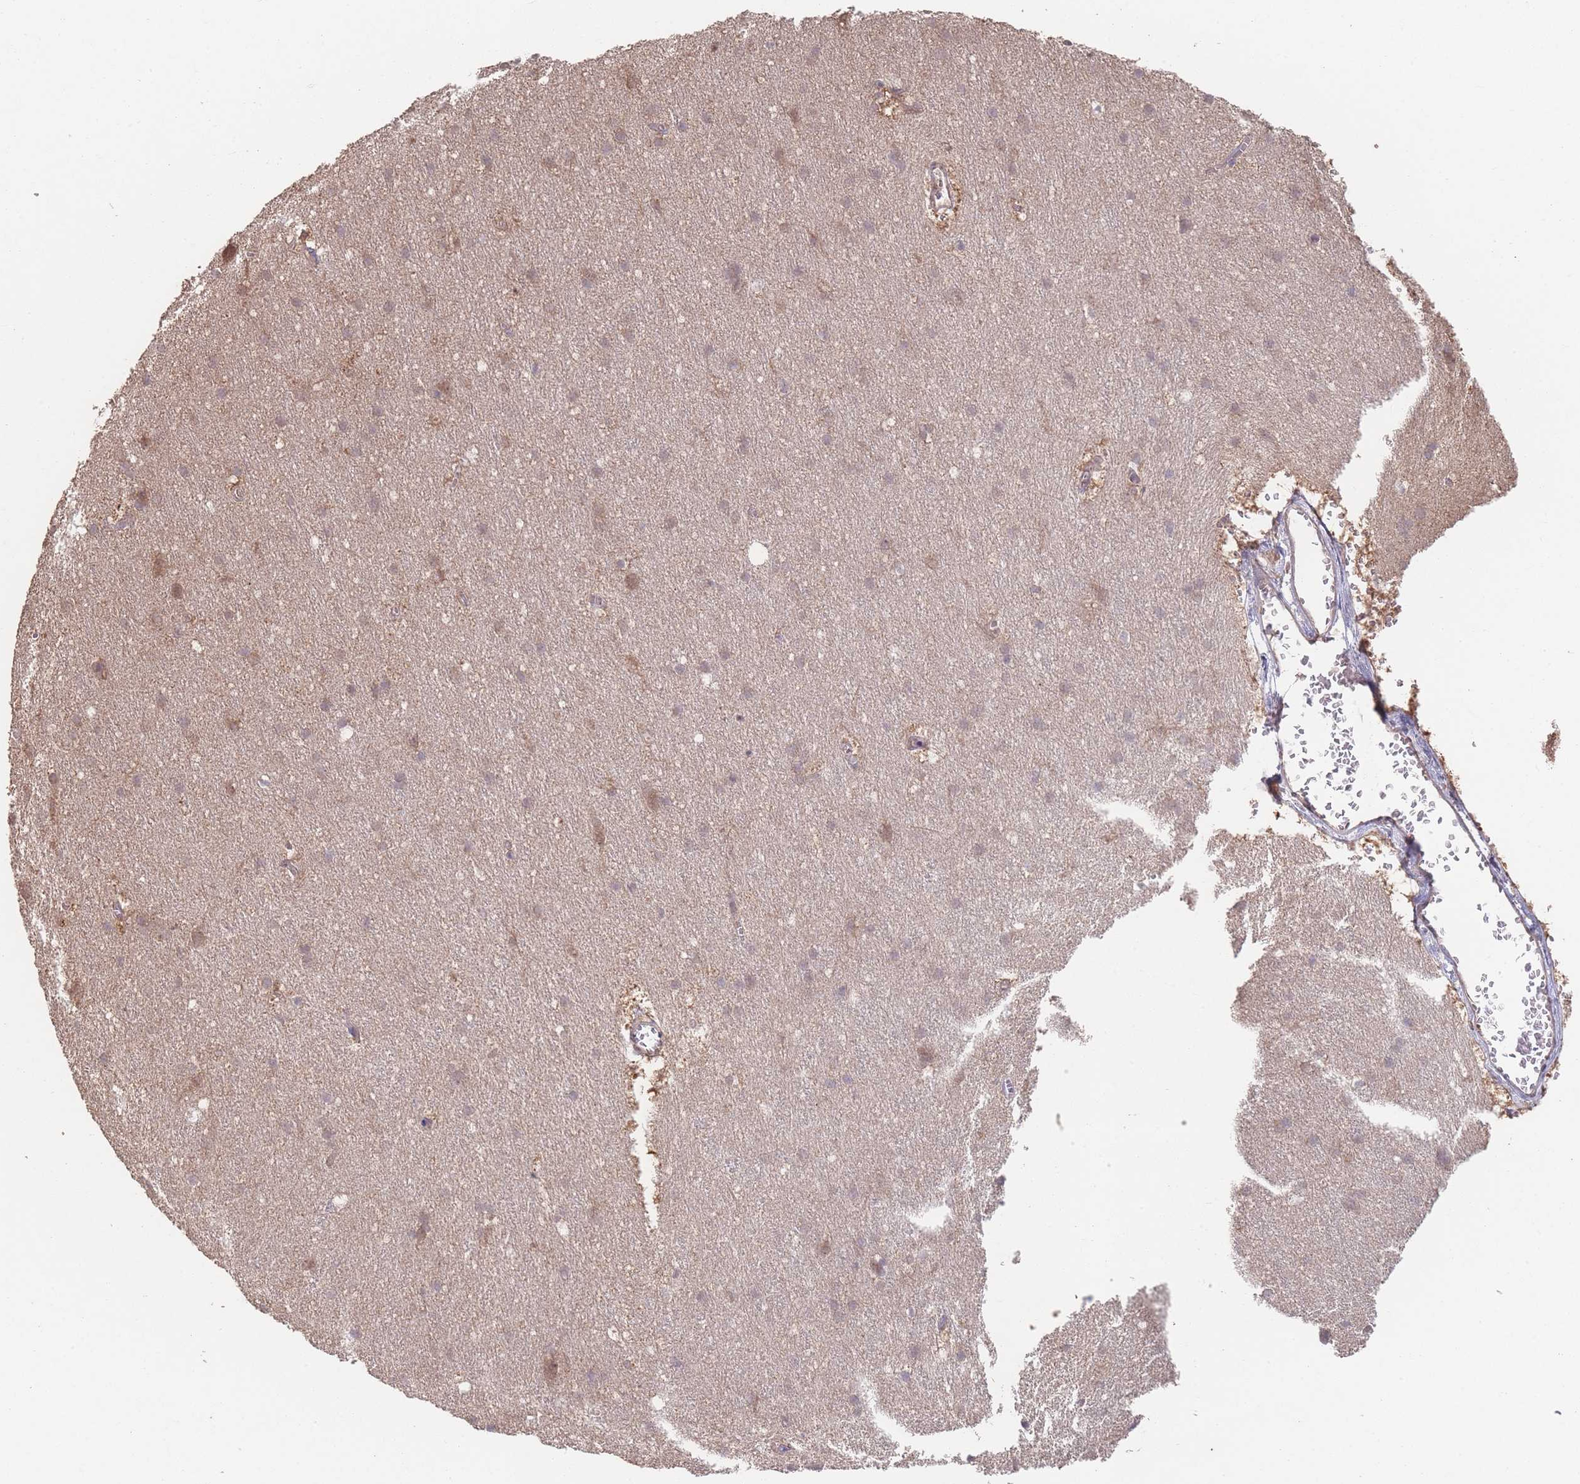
{"staining": {"intensity": "weak", "quantity": ">75%", "location": "cytoplasmic/membranous"}, "tissue": "cerebral cortex", "cell_type": "Endothelial cells", "image_type": "normal", "snomed": [{"axis": "morphology", "description": "Normal tissue, NOS"}, {"axis": "topography", "description": "Cerebral cortex"}], "caption": "IHC micrograph of unremarkable human cerebral cortex stained for a protein (brown), which shows low levels of weak cytoplasmic/membranous staining in about >75% of endothelial cells.", "gene": "PXMP4", "patient": {"sex": "male", "age": 54}}